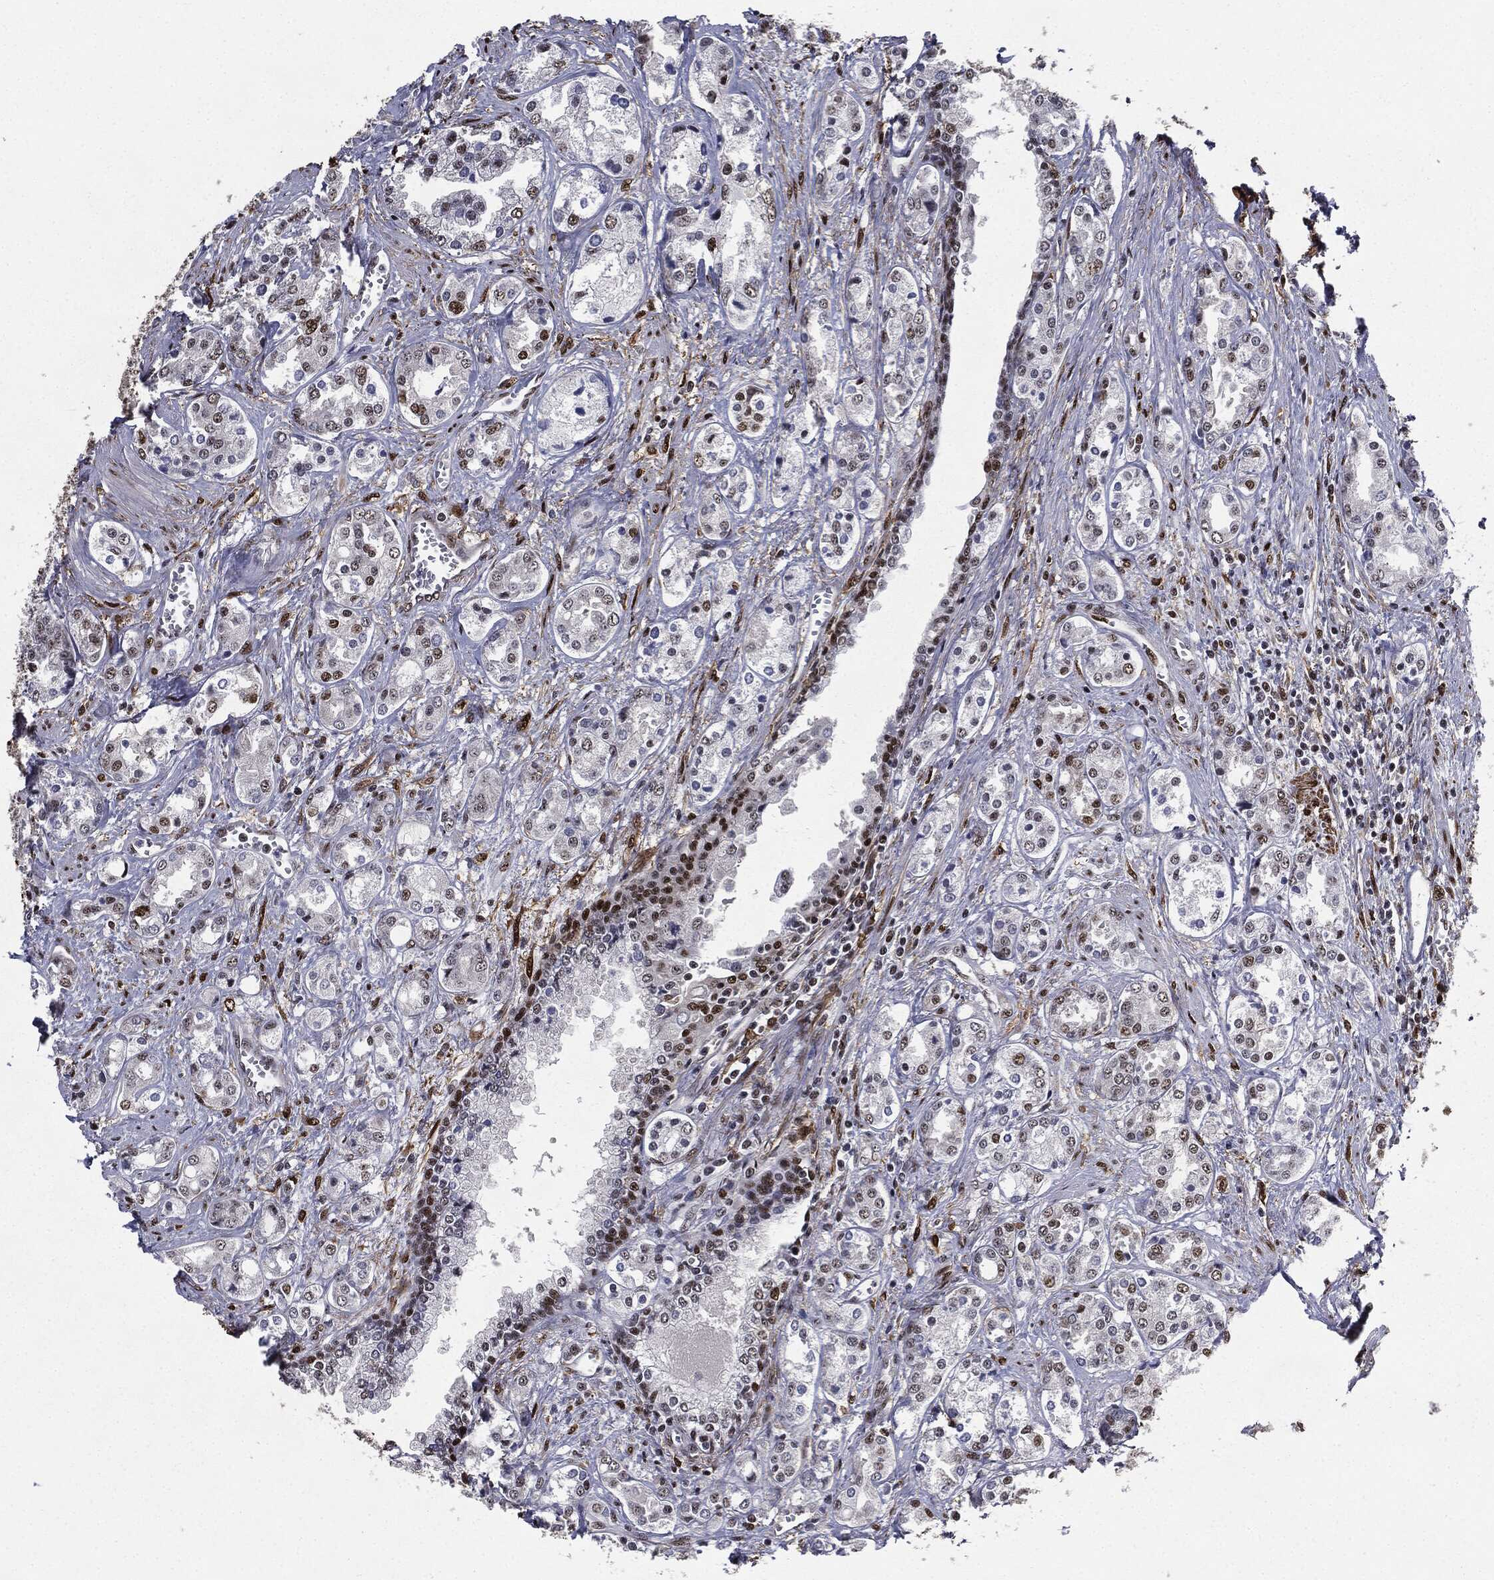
{"staining": {"intensity": "strong", "quantity": "<25%", "location": "nuclear"}, "tissue": "prostate cancer", "cell_type": "Tumor cells", "image_type": "cancer", "snomed": [{"axis": "morphology", "description": "Adenocarcinoma, NOS"}, {"axis": "topography", "description": "Prostate and seminal vesicle, NOS"}, {"axis": "topography", "description": "Prostate"}], "caption": "Prostate cancer was stained to show a protein in brown. There is medium levels of strong nuclear expression in approximately <25% of tumor cells. Nuclei are stained in blue.", "gene": "JUN", "patient": {"sex": "male", "age": 62}}